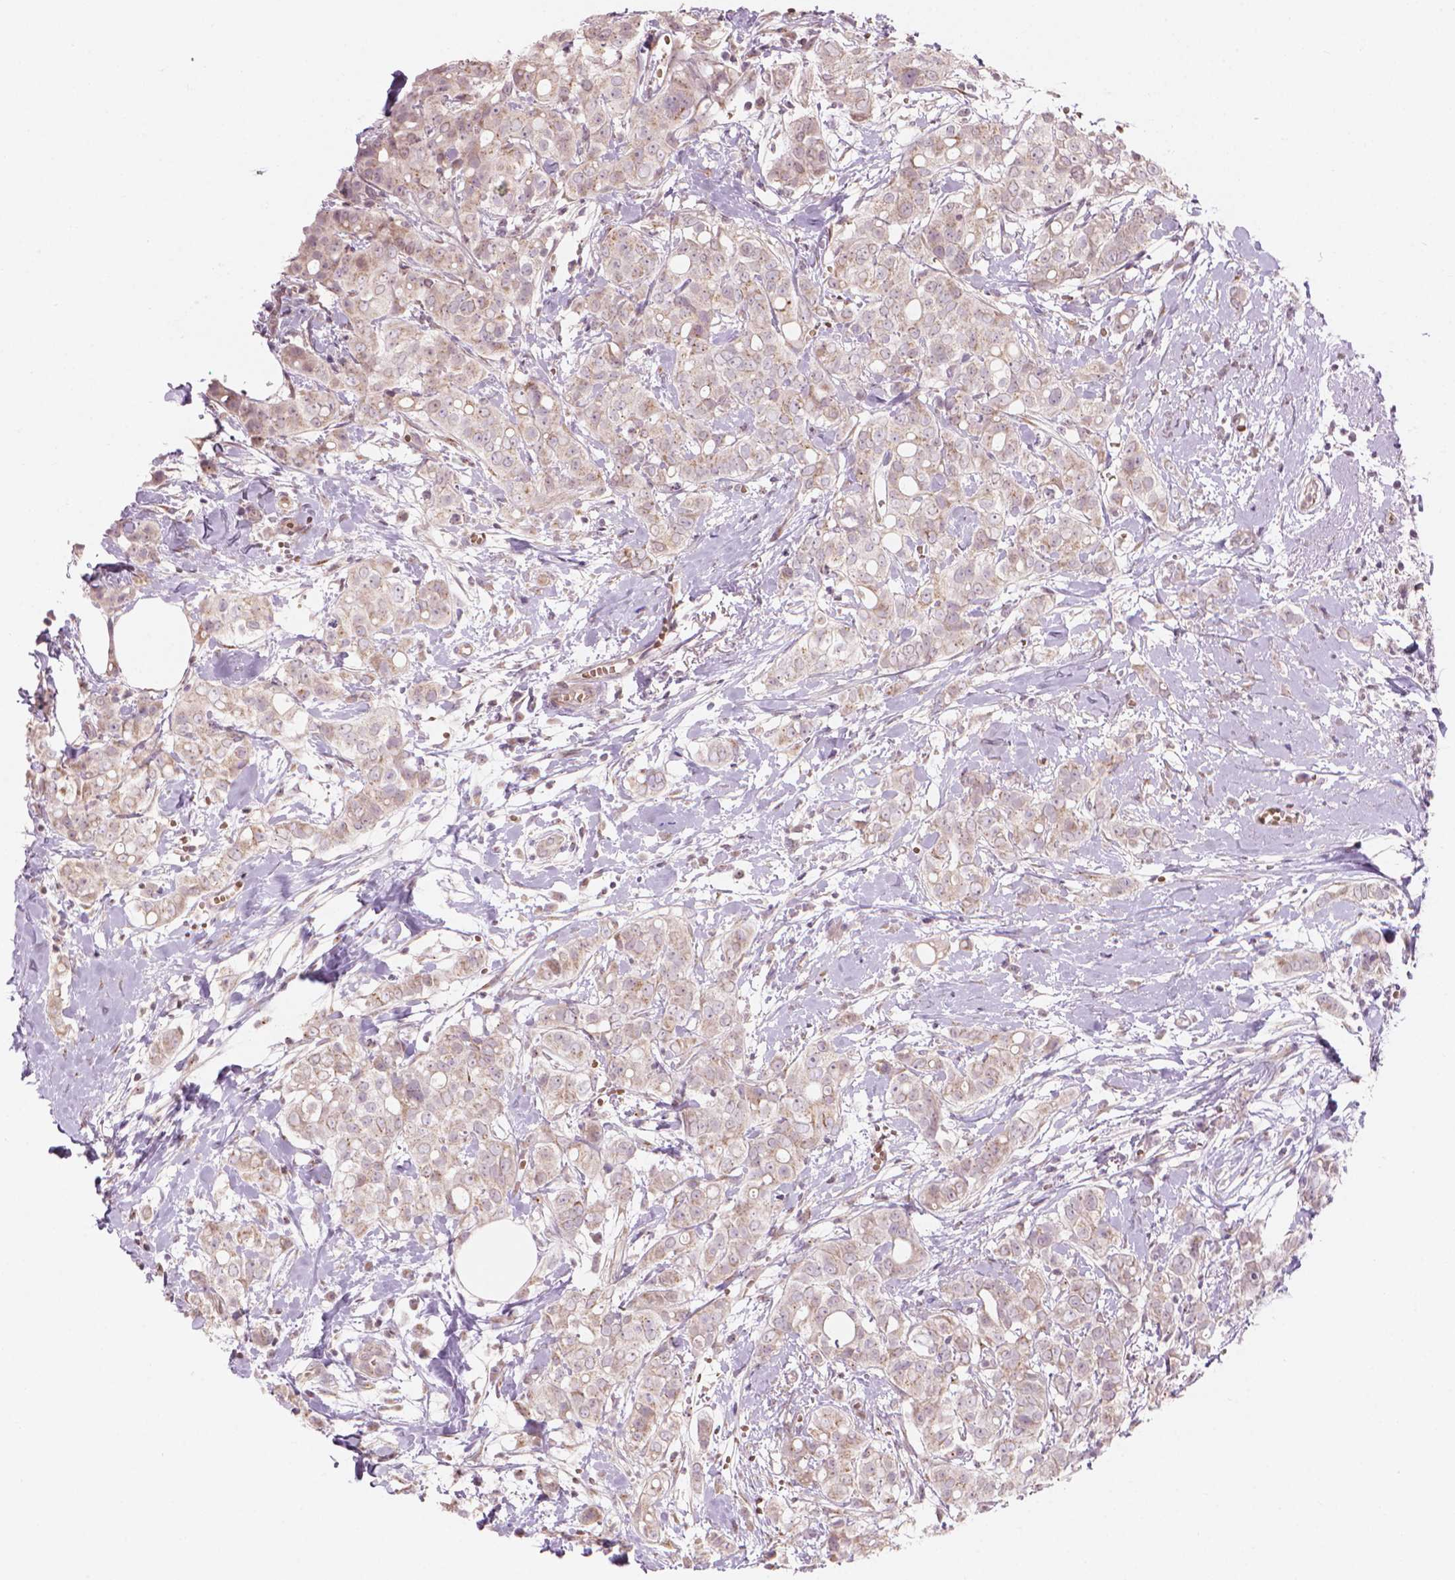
{"staining": {"intensity": "moderate", "quantity": "25%-75%", "location": "cytoplasmic/membranous"}, "tissue": "breast cancer", "cell_type": "Tumor cells", "image_type": "cancer", "snomed": [{"axis": "morphology", "description": "Duct carcinoma"}, {"axis": "topography", "description": "Breast"}], "caption": "A brown stain shows moderate cytoplasmic/membranous expression of a protein in human breast cancer tumor cells.", "gene": "IFFO1", "patient": {"sex": "female", "age": 40}}